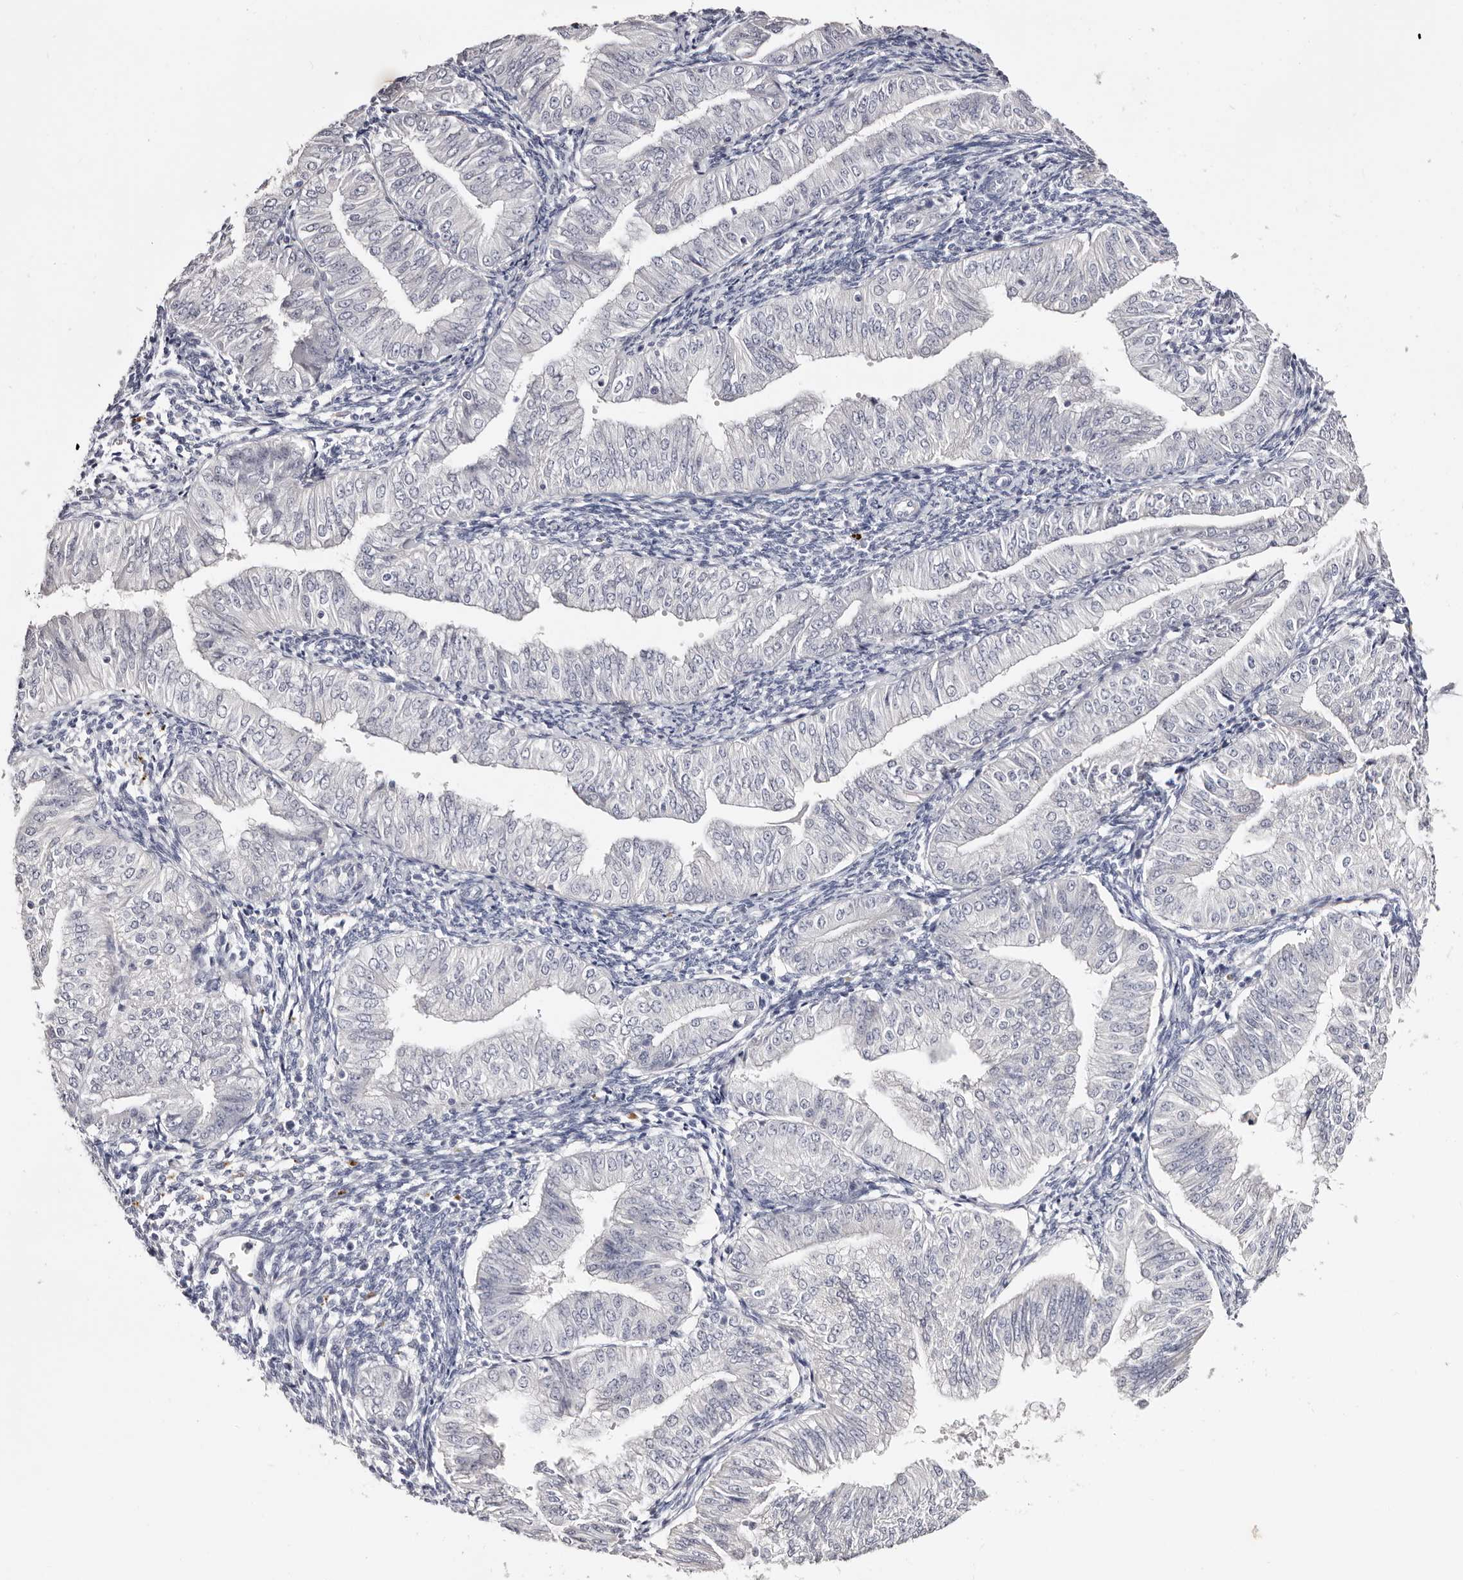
{"staining": {"intensity": "negative", "quantity": "none", "location": "none"}, "tissue": "endometrial cancer", "cell_type": "Tumor cells", "image_type": "cancer", "snomed": [{"axis": "morphology", "description": "Normal tissue, NOS"}, {"axis": "morphology", "description": "Adenocarcinoma, NOS"}, {"axis": "topography", "description": "Endometrium"}], "caption": "This is an immunohistochemistry (IHC) micrograph of adenocarcinoma (endometrial). There is no expression in tumor cells.", "gene": "AKNAD1", "patient": {"sex": "female", "age": 53}}